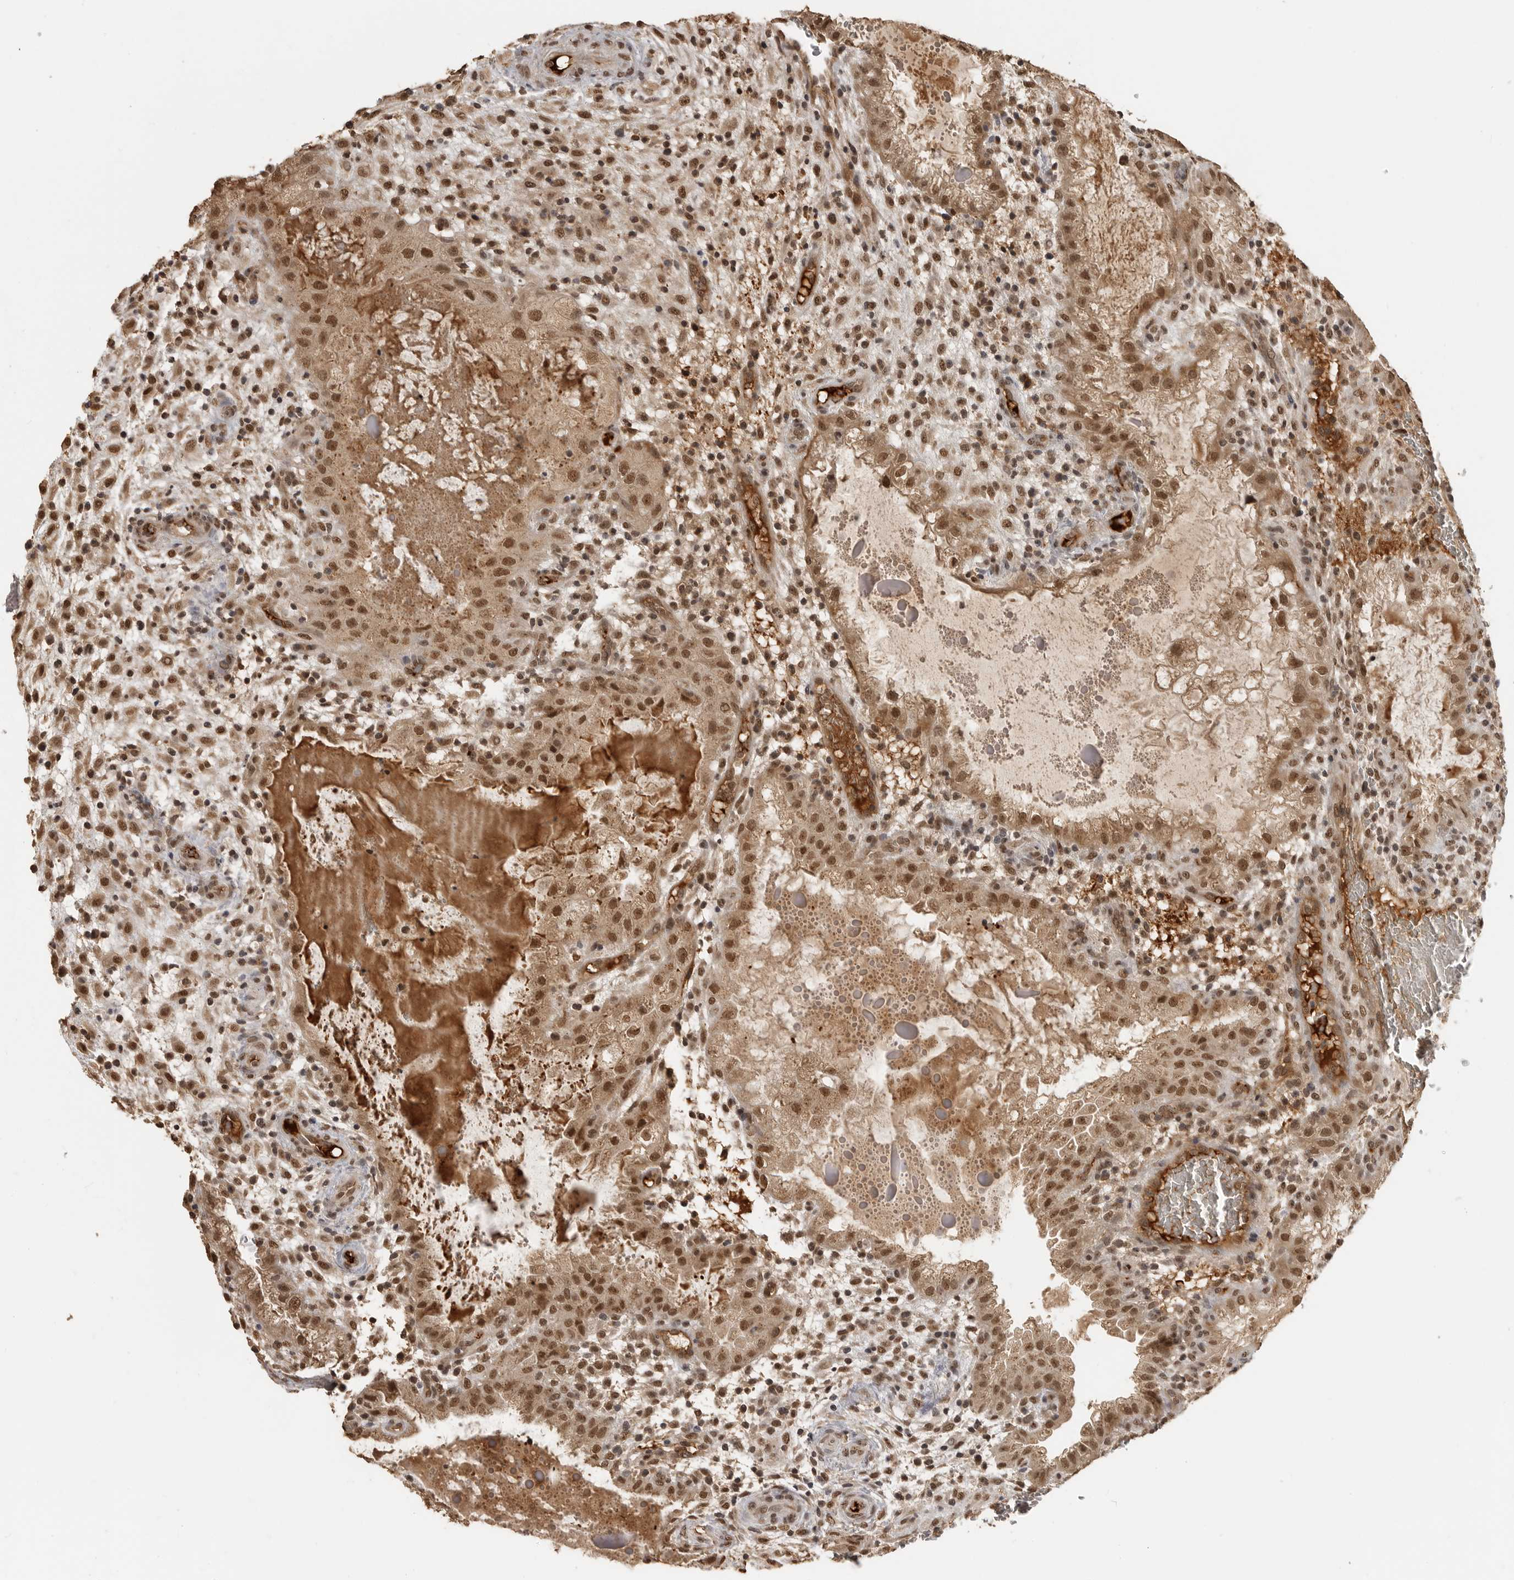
{"staining": {"intensity": "strong", "quantity": ">75%", "location": "cytoplasmic/membranous,nuclear"}, "tissue": "placenta", "cell_type": "Decidual cells", "image_type": "normal", "snomed": [{"axis": "morphology", "description": "Normal tissue, NOS"}, {"axis": "topography", "description": "Placenta"}], "caption": "This micrograph exhibits benign placenta stained with IHC to label a protein in brown. The cytoplasmic/membranous,nuclear of decidual cells show strong positivity for the protein. Nuclei are counter-stained blue.", "gene": "CLOCK", "patient": {"sex": "female", "age": 35}}